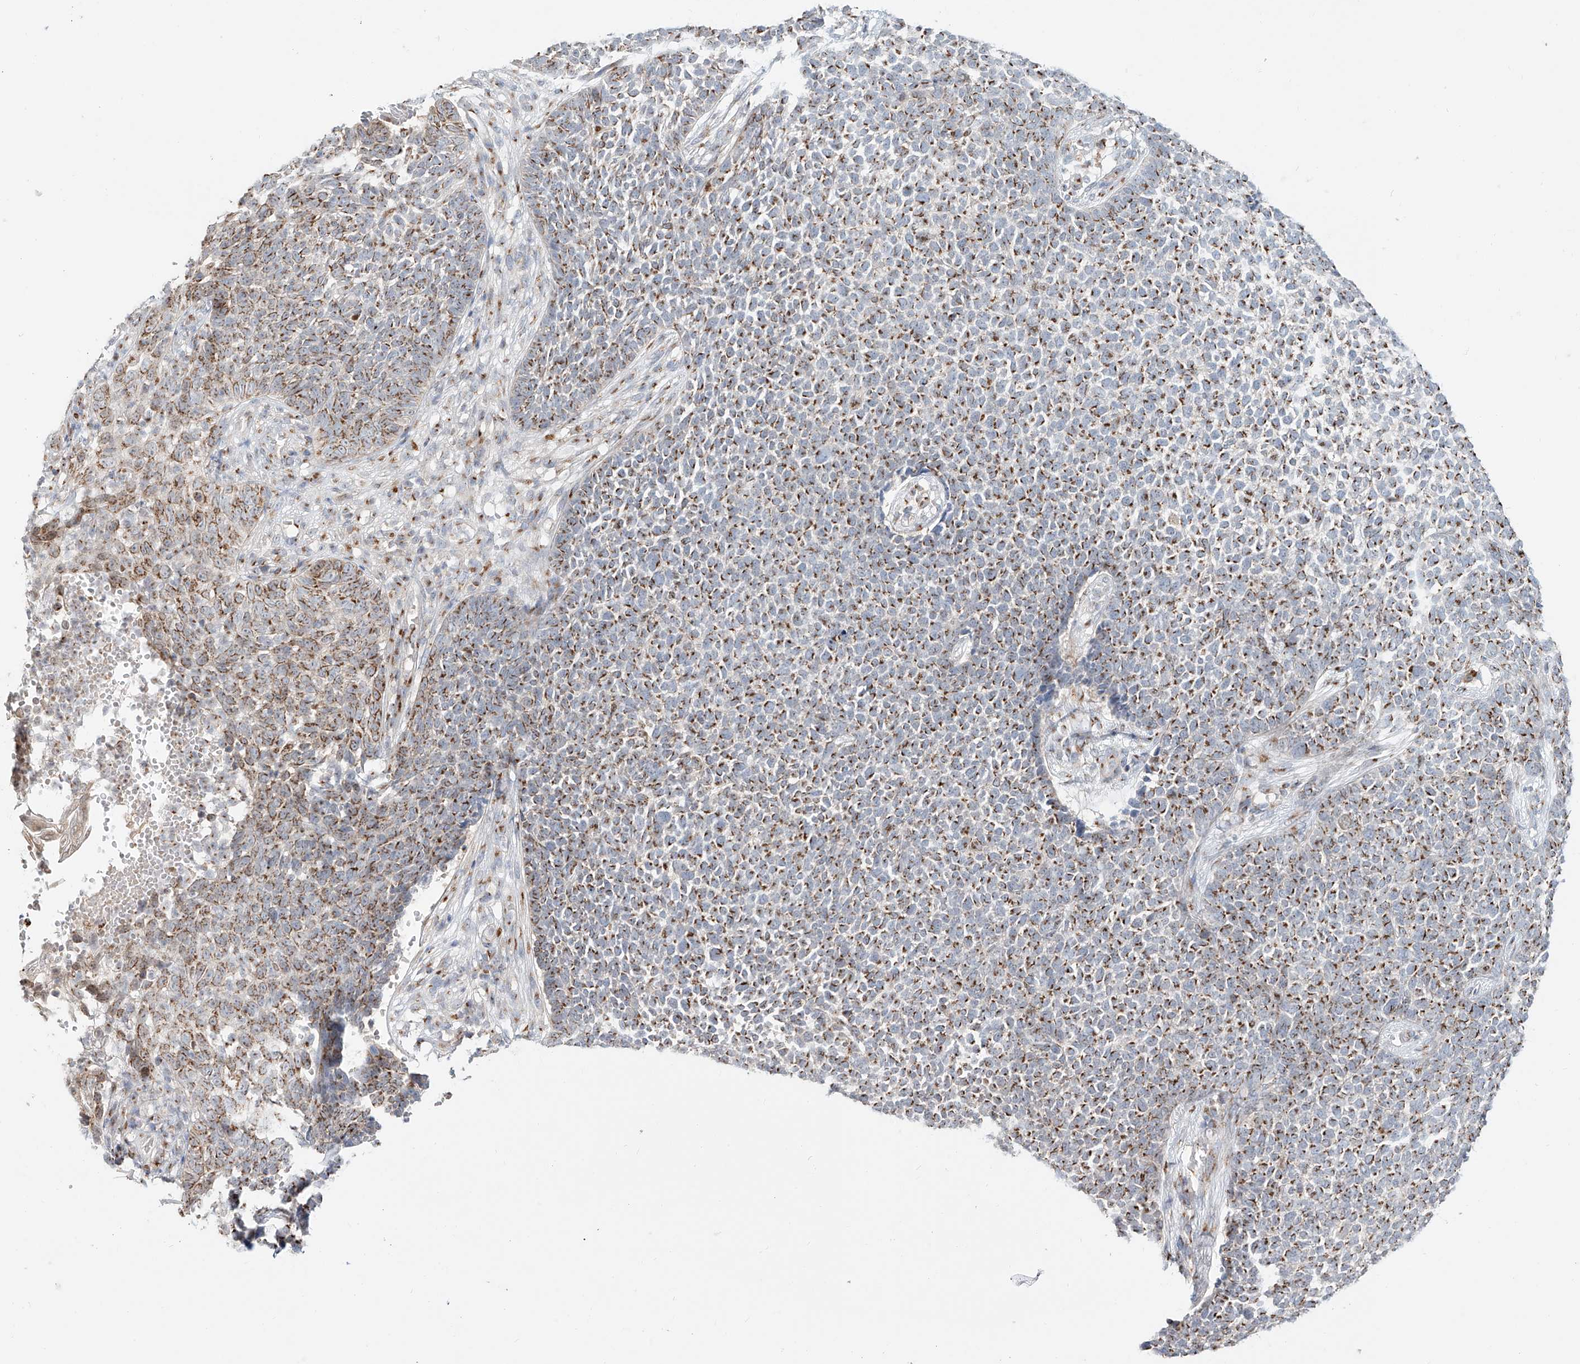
{"staining": {"intensity": "moderate", "quantity": ">75%", "location": "cytoplasmic/membranous"}, "tissue": "skin cancer", "cell_type": "Tumor cells", "image_type": "cancer", "snomed": [{"axis": "morphology", "description": "Basal cell carcinoma"}, {"axis": "topography", "description": "Skin"}], "caption": "The photomicrograph reveals immunohistochemical staining of basal cell carcinoma (skin). There is moderate cytoplasmic/membranous staining is seen in approximately >75% of tumor cells. The protein of interest is stained brown, and the nuclei are stained in blue (DAB (3,3'-diaminobenzidine) IHC with brightfield microscopy, high magnification).", "gene": "BSDC1", "patient": {"sex": "female", "age": 84}}